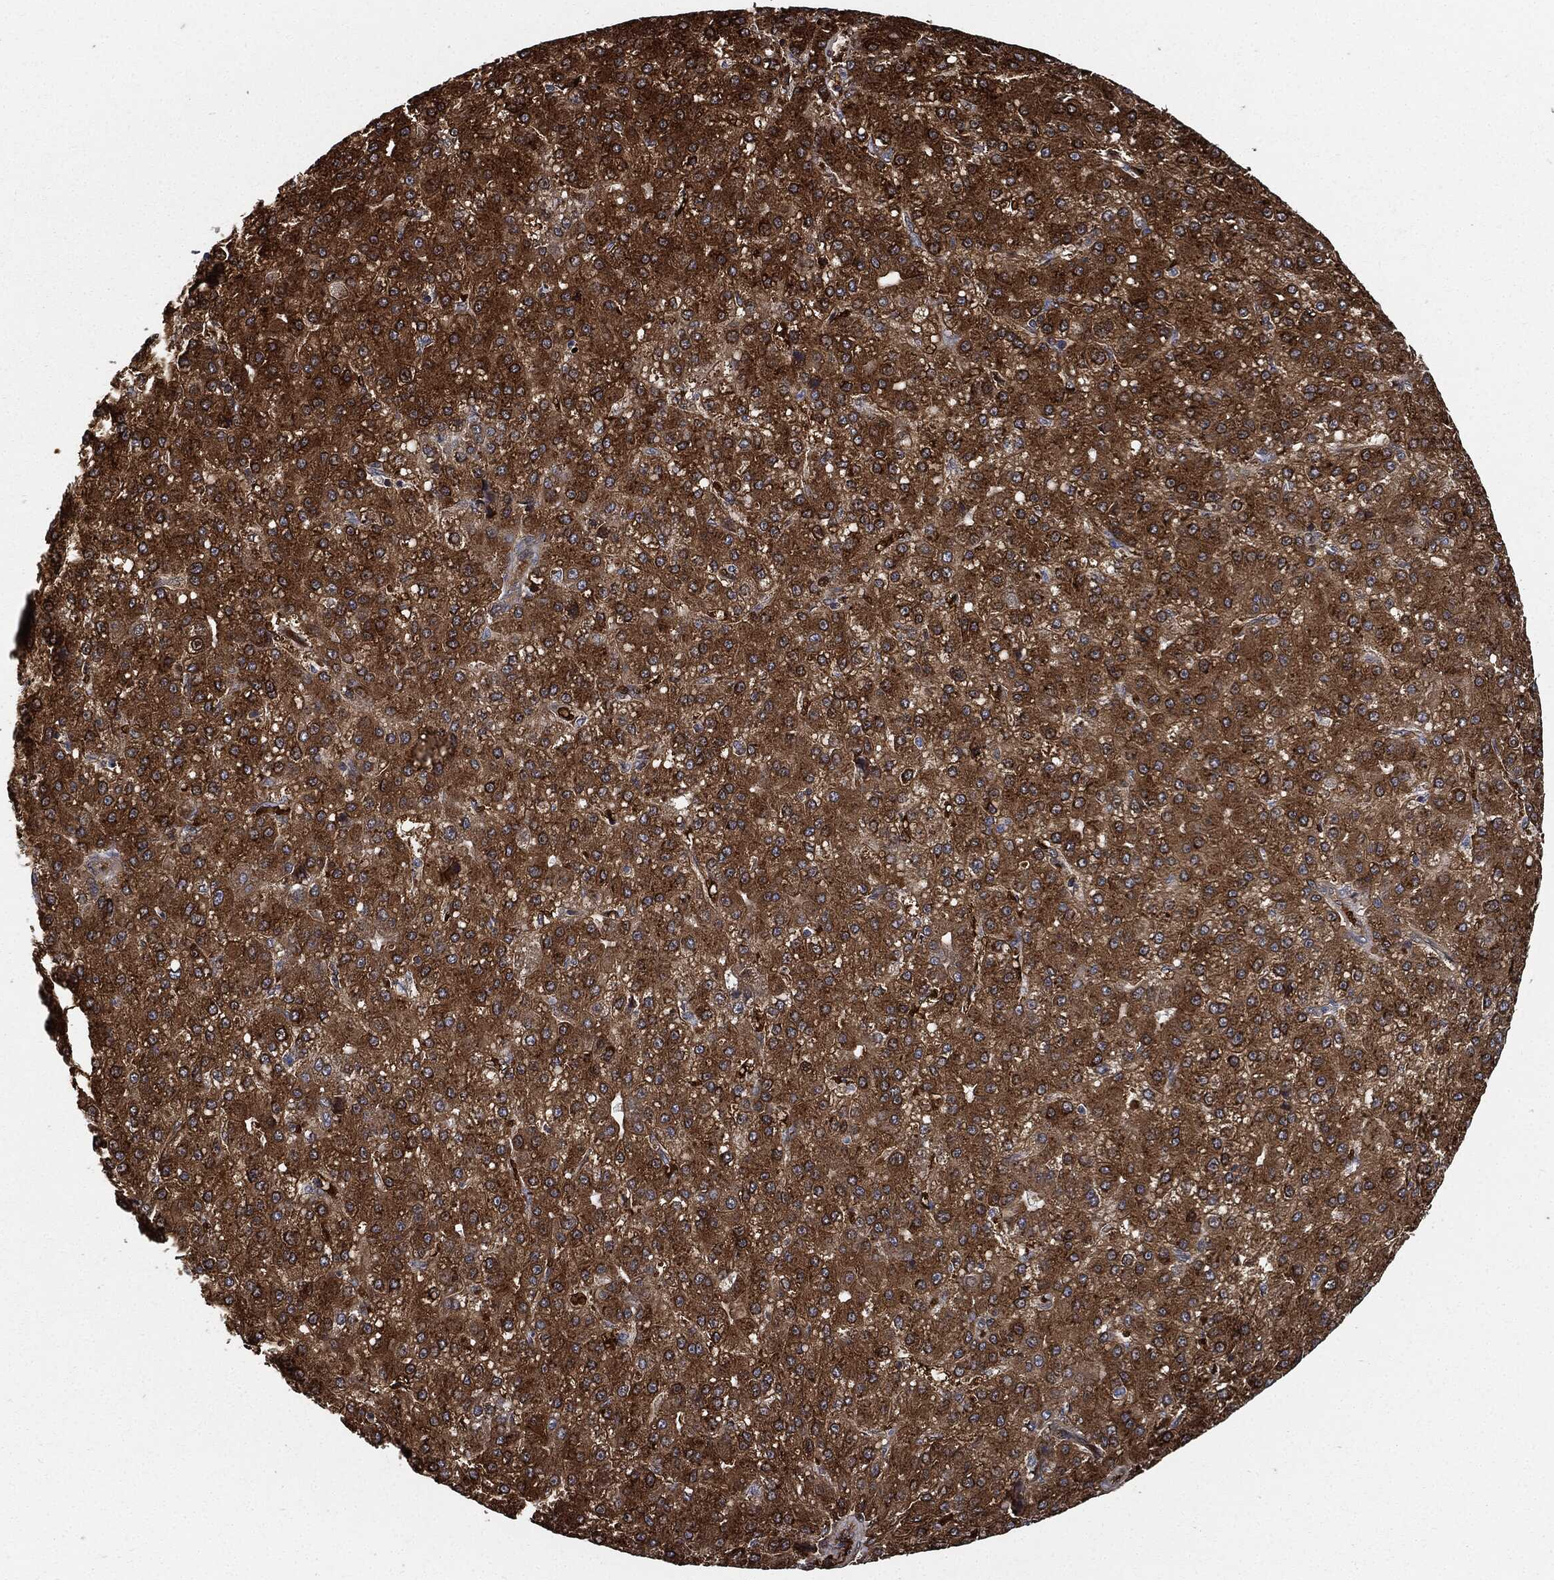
{"staining": {"intensity": "strong", "quantity": ">75%", "location": "cytoplasmic/membranous"}, "tissue": "liver cancer", "cell_type": "Tumor cells", "image_type": "cancer", "snomed": [{"axis": "morphology", "description": "Carcinoma, Hepatocellular, NOS"}, {"axis": "topography", "description": "Liver"}], "caption": "This is an image of immunohistochemistry (IHC) staining of liver cancer (hepatocellular carcinoma), which shows strong positivity in the cytoplasmic/membranous of tumor cells.", "gene": "PRDX2", "patient": {"sex": "male", "age": 67}}